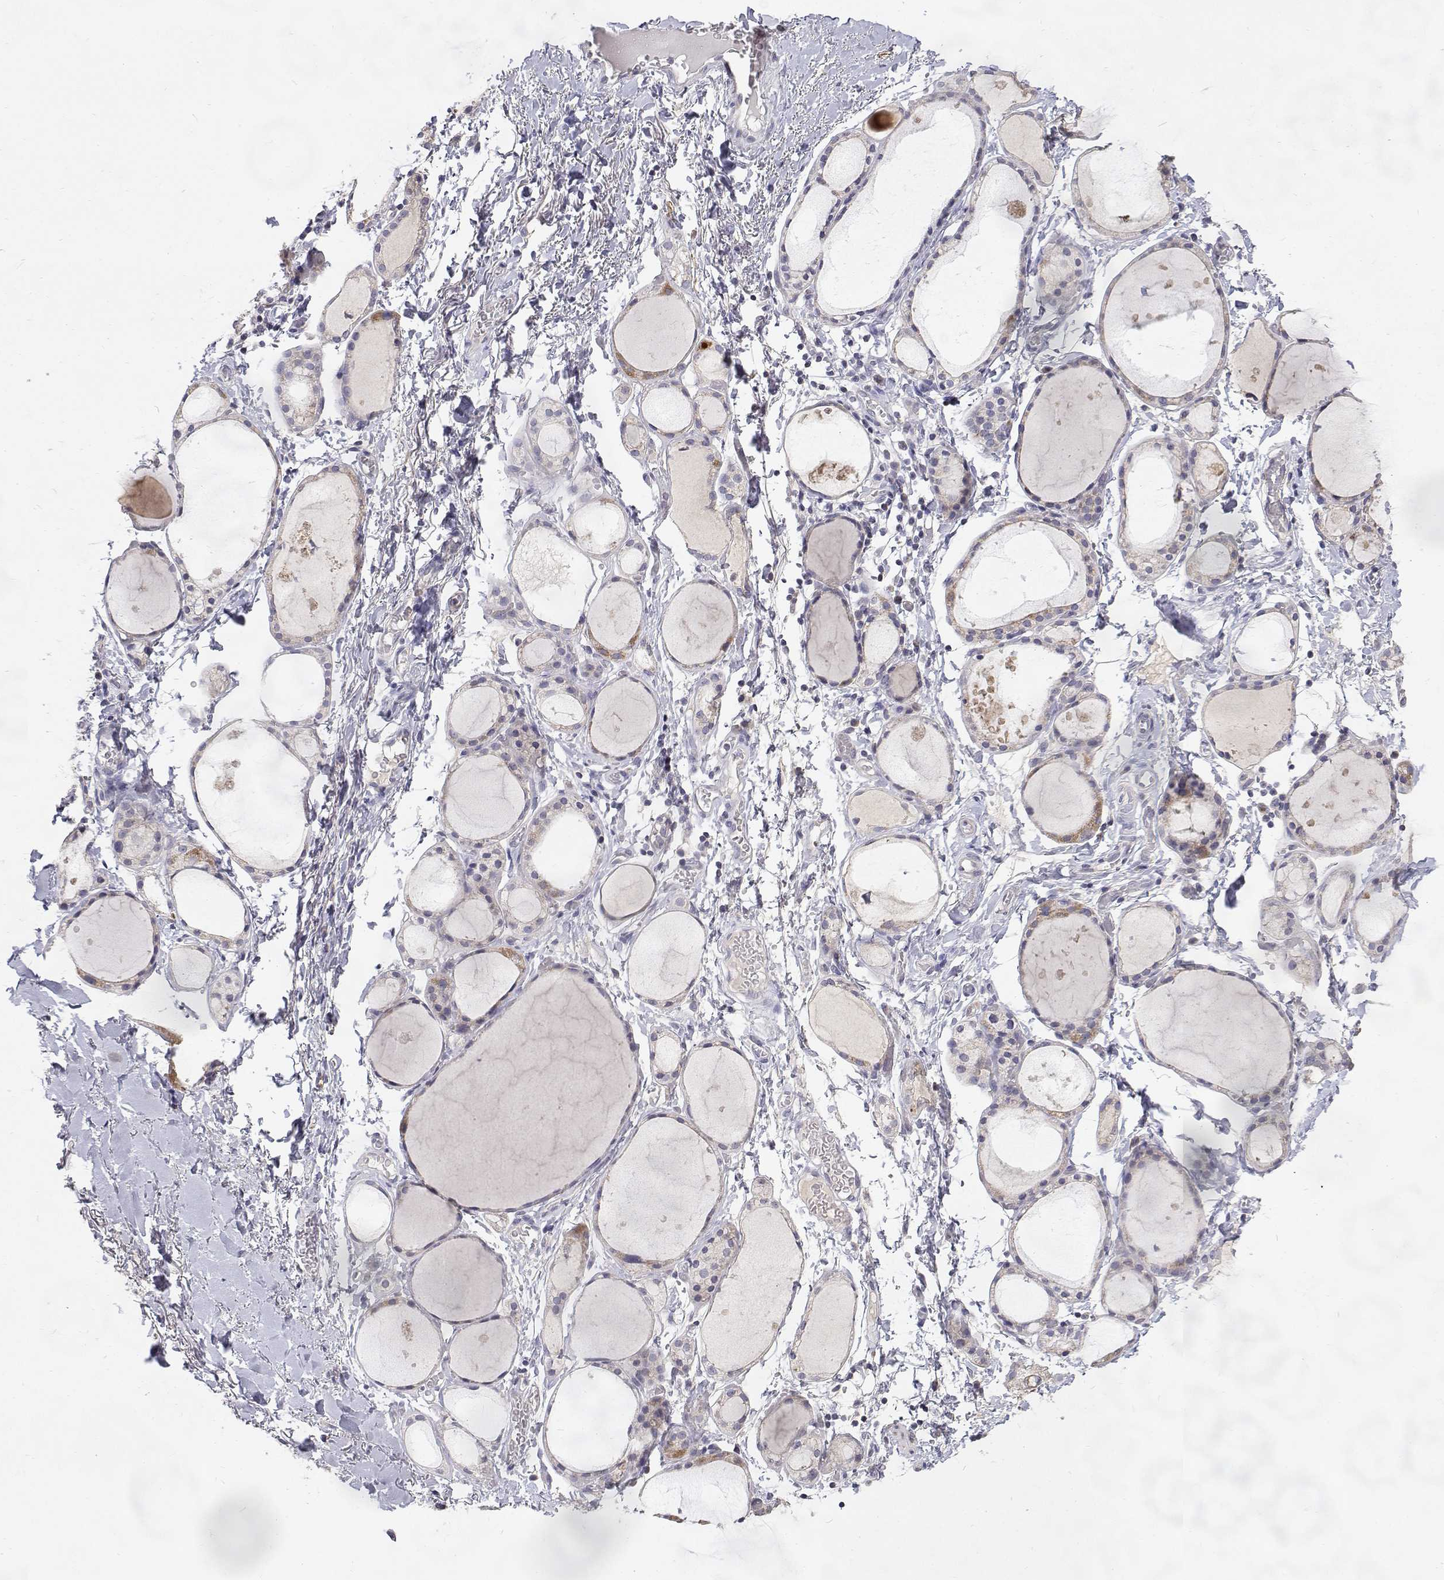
{"staining": {"intensity": "moderate", "quantity": "<25%", "location": "cytoplasmic/membranous"}, "tissue": "thyroid gland", "cell_type": "Glandular cells", "image_type": "normal", "snomed": [{"axis": "morphology", "description": "Normal tissue, NOS"}, {"axis": "topography", "description": "Thyroid gland"}], "caption": "Protein expression analysis of normal human thyroid gland reveals moderate cytoplasmic/membranous positivity in approximately <25% of glandular cells.", "gene": "TRIM60", "patient": {"sex": "male", "age": 68}}